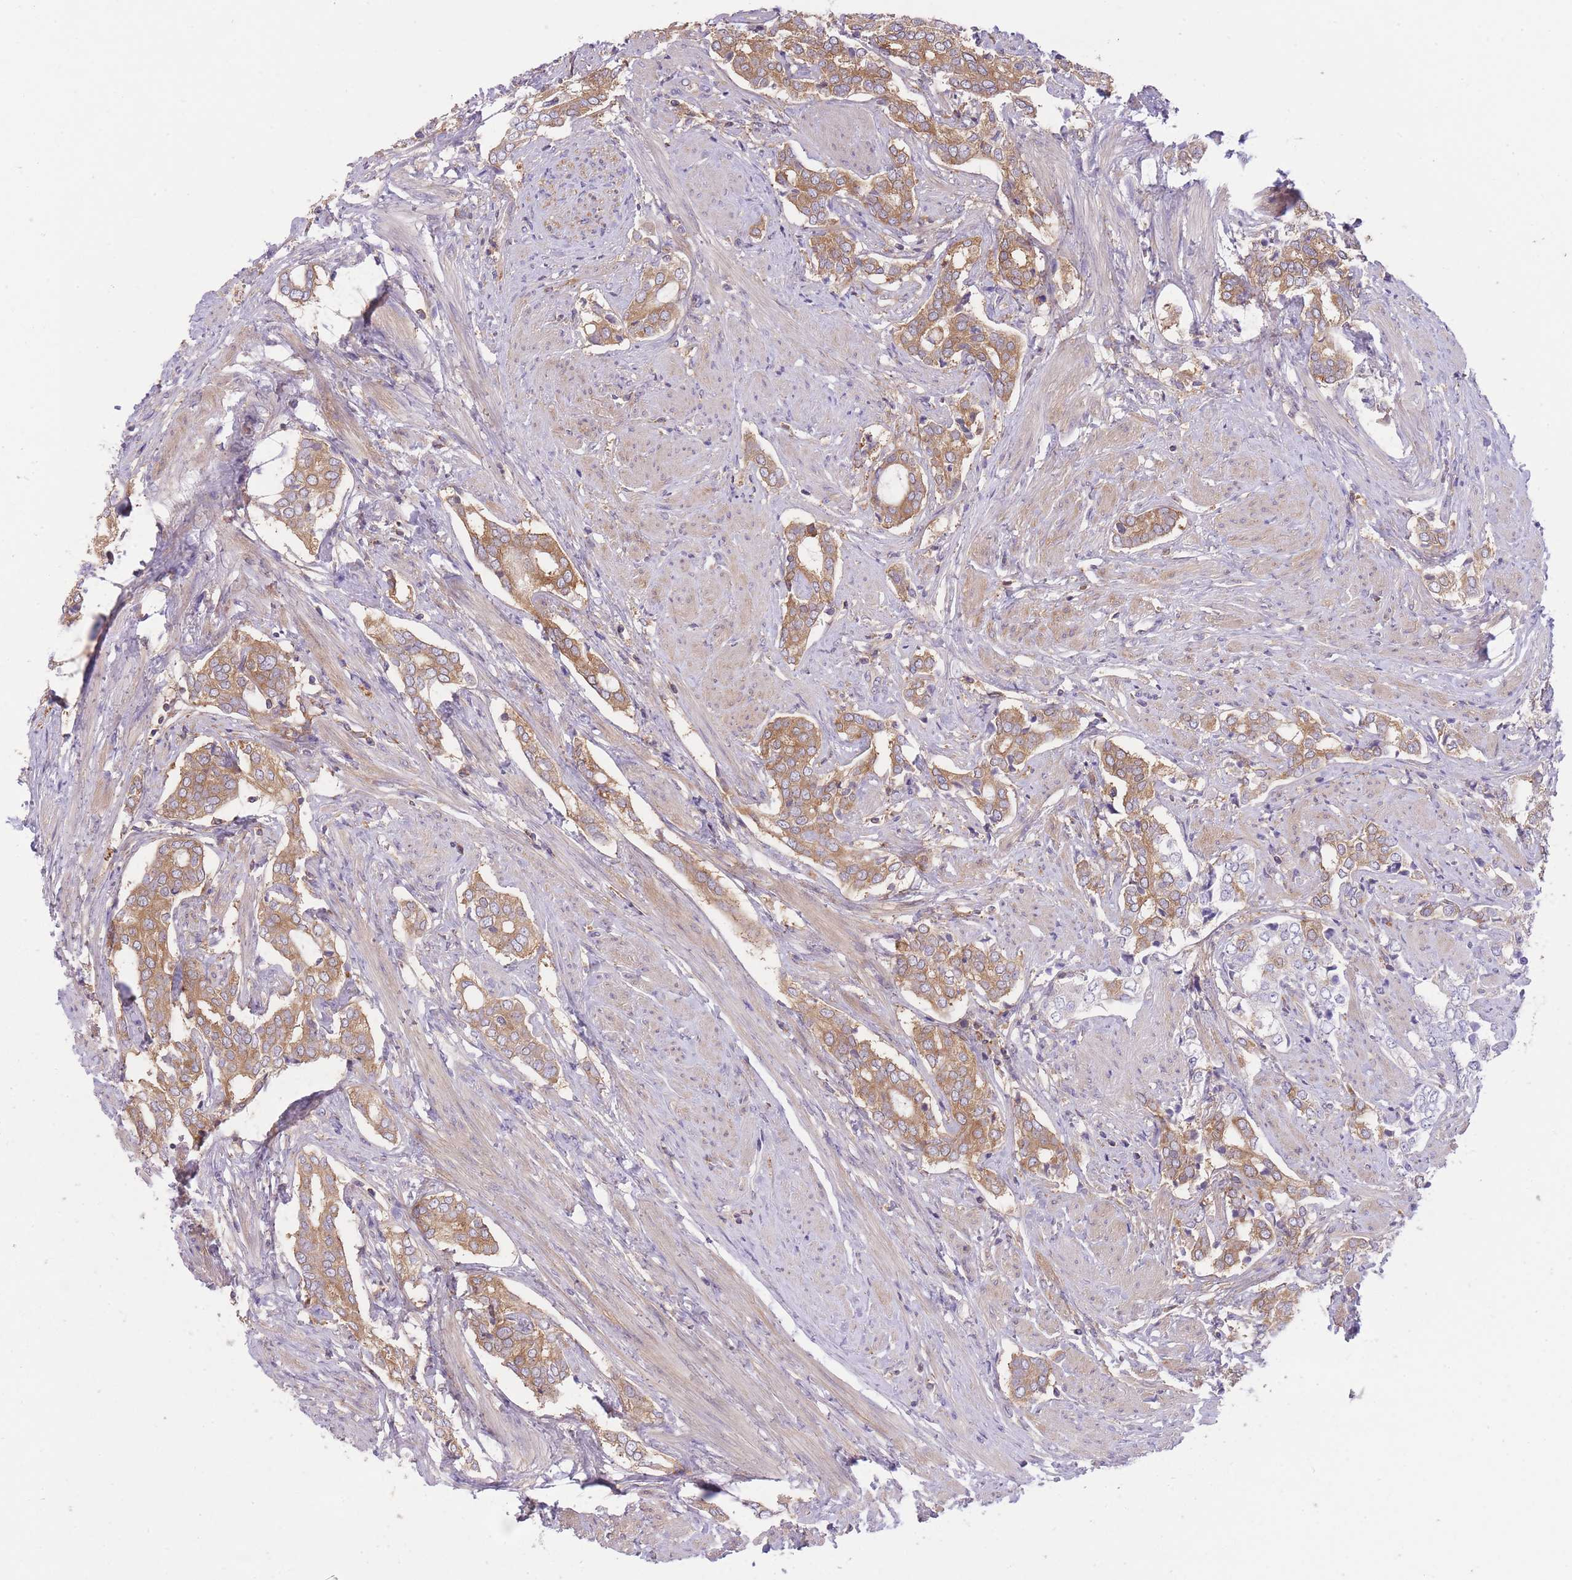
{"staining": {"intensity": "moderate", "quantity": "25%-75%", "location": "cytoplasmic/membranous"}, "tissue": "prostate cancer", "cell_type": "Tumor cells", "image_type": "cancer", "snomed": [{"axis": "morphology", "description": "Adenocarcinoma, High grade"}, {"axis": "topography", "description": "Prostate"}], "caption": "This photomicrograph shows IHC staining of human prostate cancer (adenocarcinoma (high-grade)), with medium moderate cytoplasmic/membranous positivity in about 25%-75% of tumor cells.", "gene": "PRKAR1A", "patient": {"sex": "male", "age": 71}}